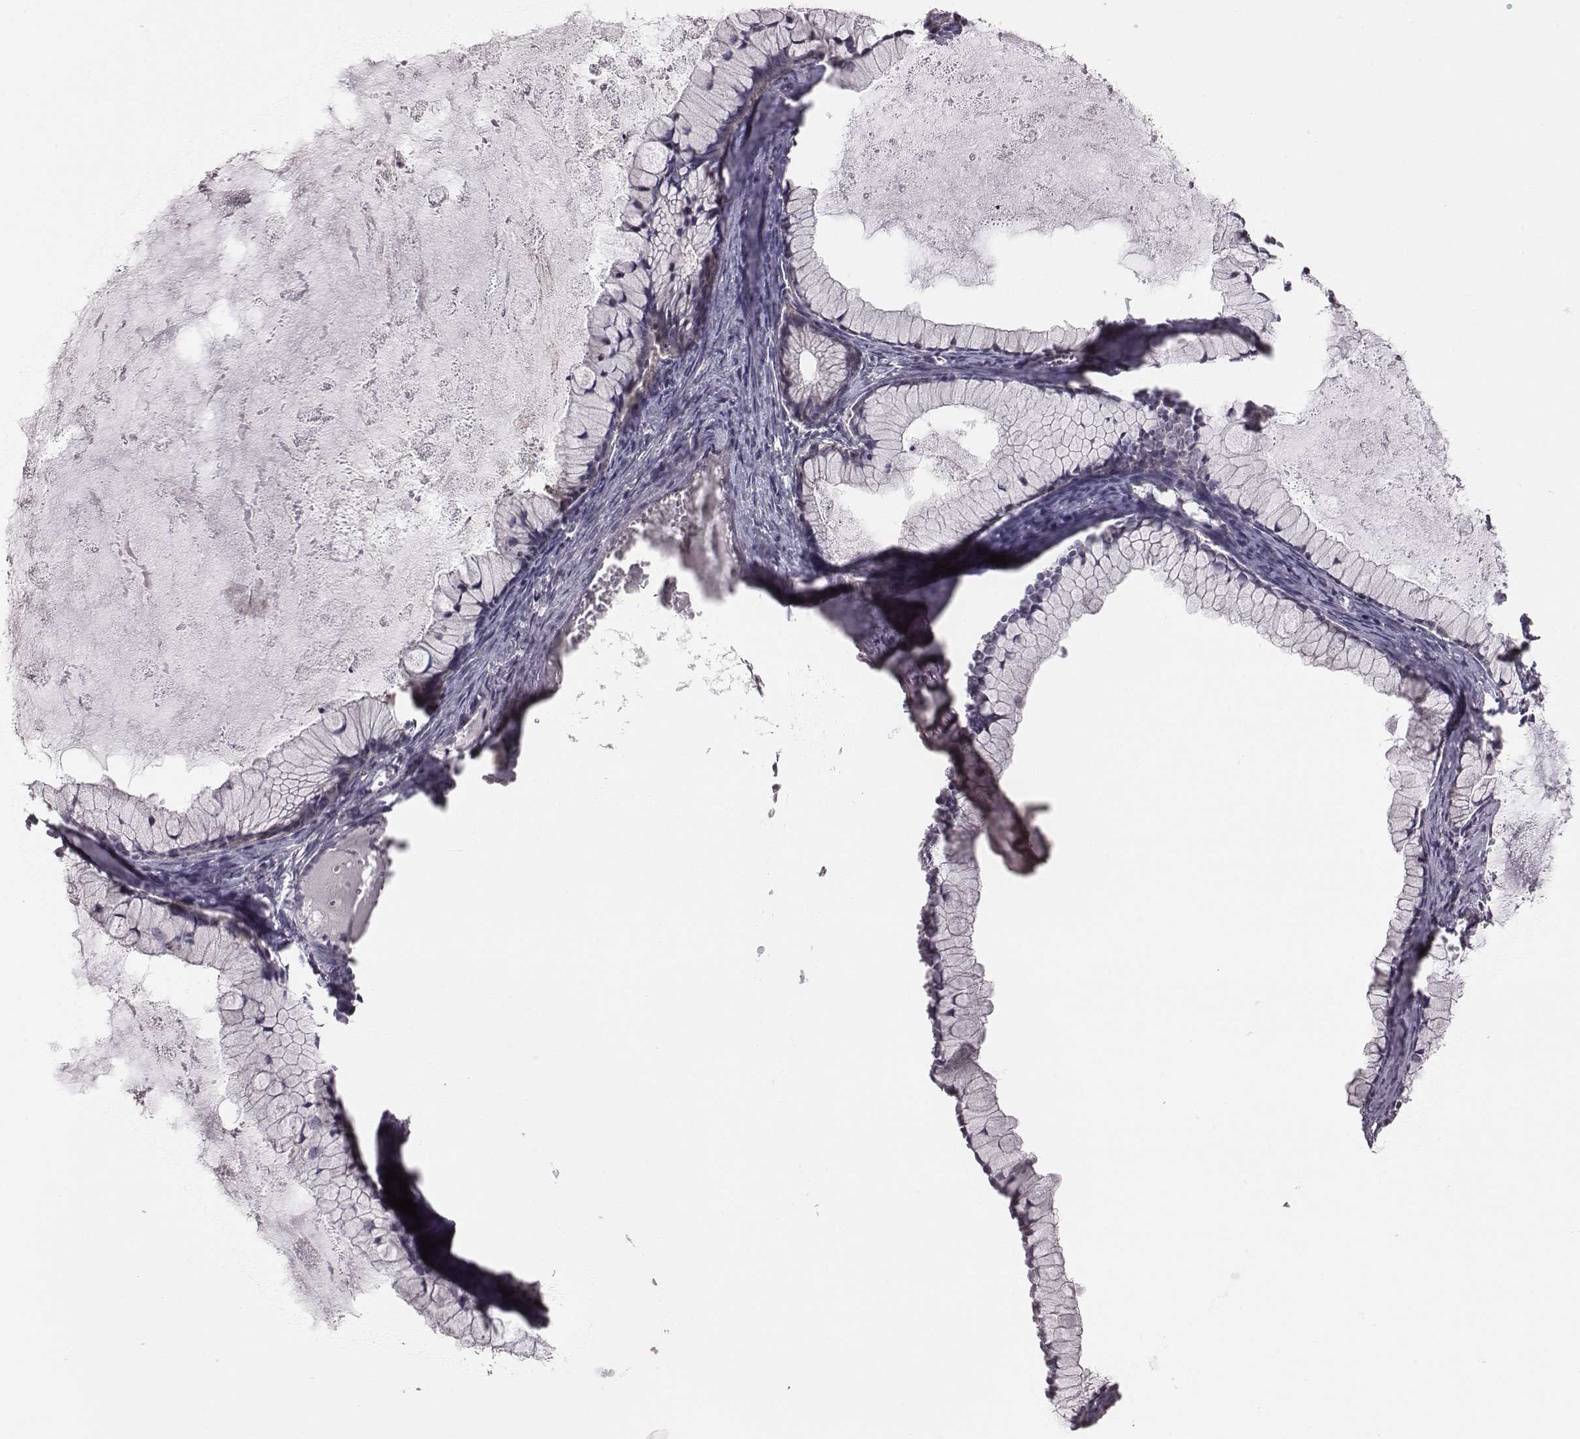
{"staining": {"intensity": "negative", "quantity": "none", "location": "none"}, "tissue": "ovarian cancer", "cell_type": "Tumor cells", "image_type": "cancer", "snomed": [{"axis": "morphology", "description": "Cystadenocarcinoma, mucinous, NOS"}, {"axis": "topography", "description": "Ovary"}], "caption": "Immunohistochemistry histopathology image of neoplastic tissue: ovarian mucinous cystadenocarcinoma stained with DAB exhibits no significant protein staining in tumor cells.", "gene": "BICDL1", "patient": {"sex": "female", "age": 41}}